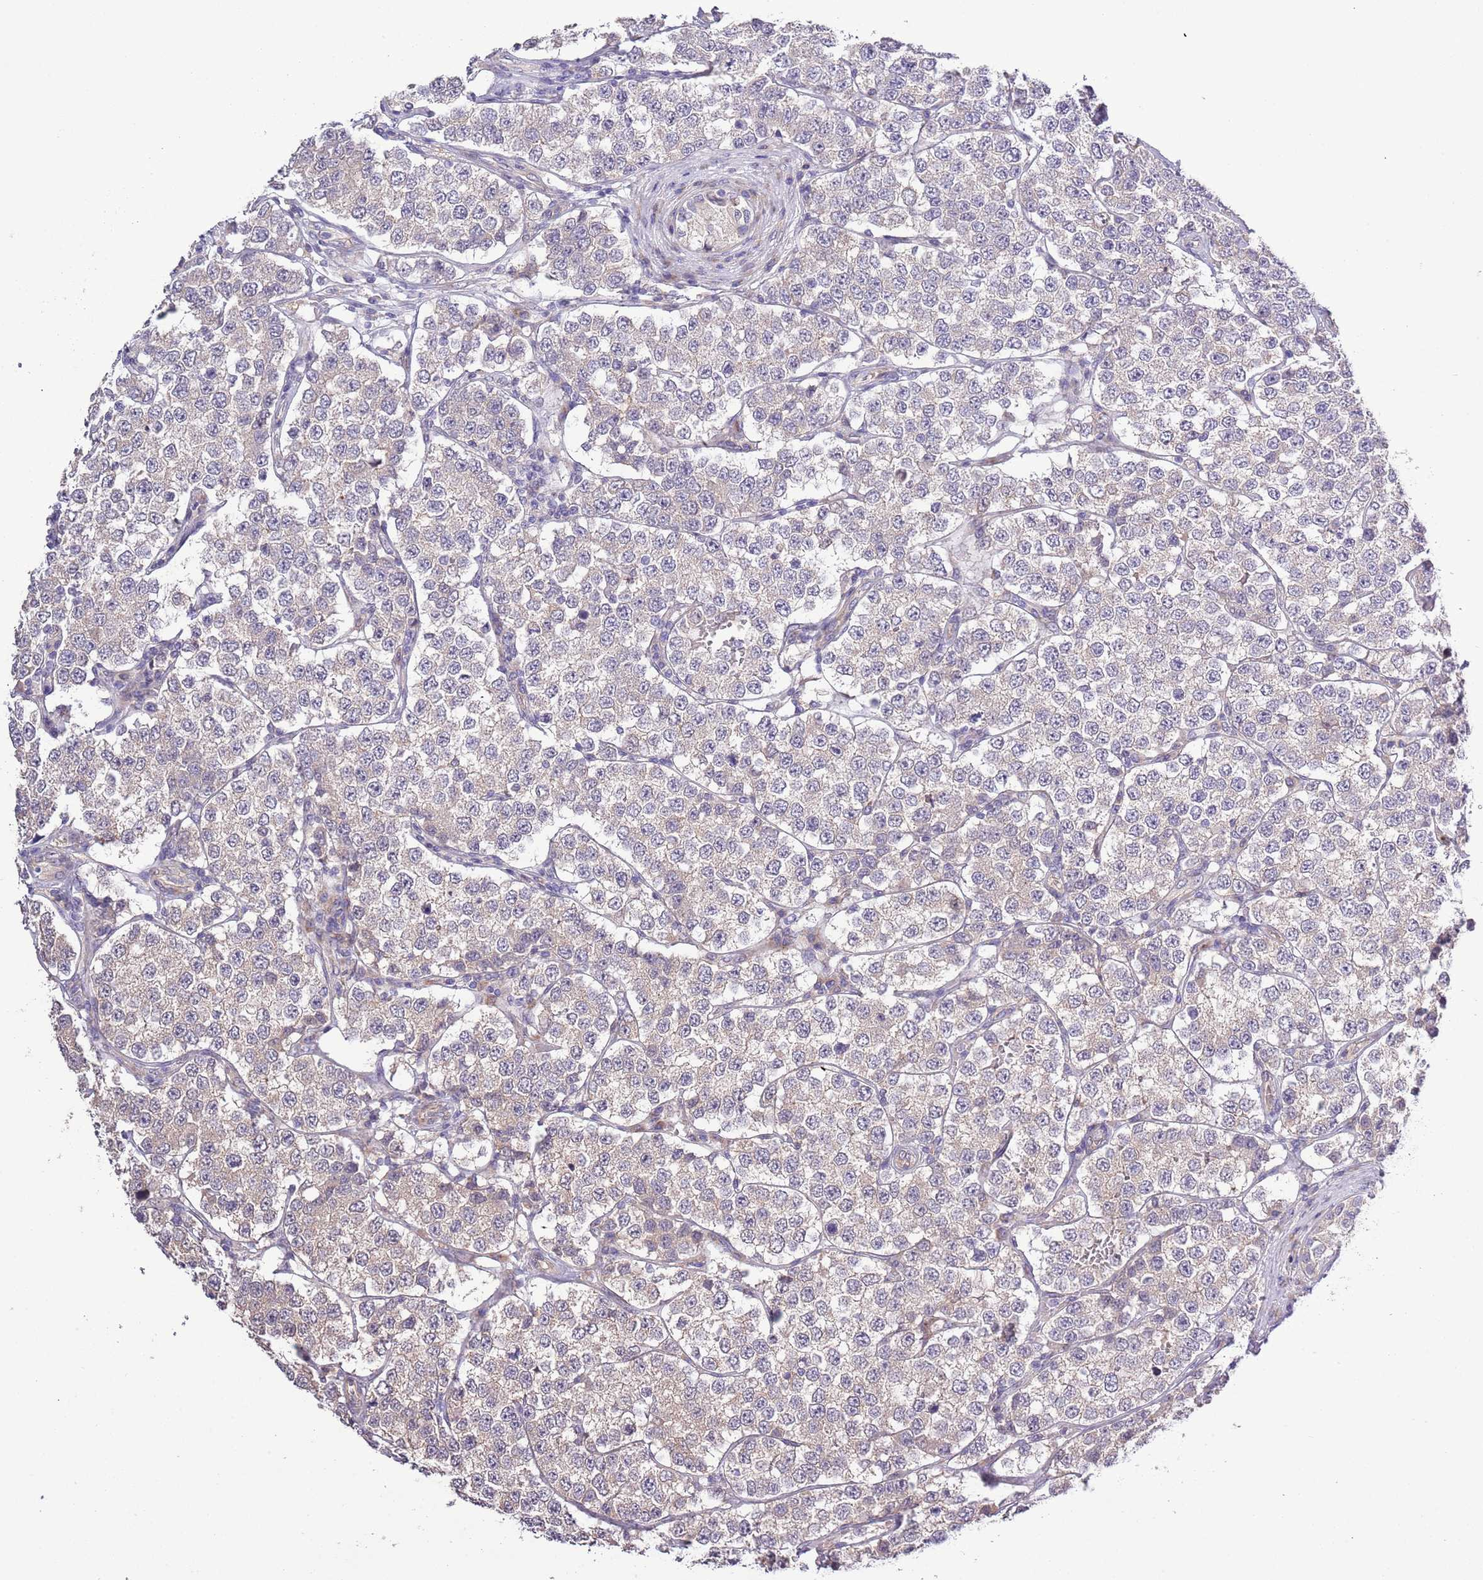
{"staining": {"intensity": "weak", "quantity": "<25%", "location": "cytoplasmic/membranous"}, "tissue": "testis cancer", "cell_type": "Tumor cells", "image_type": "cancer", "snomed": [{"axis": "morphology", "description": "Seminoma, NOS"}, {"axis": "topography", "description": "Testis"}], "caption": "This is an IHC micrograph of human seminoma (testis). There is no expression in tumor cells.", "gene": "LIPJ", "patient": {"sex": "male", "age": 34}}